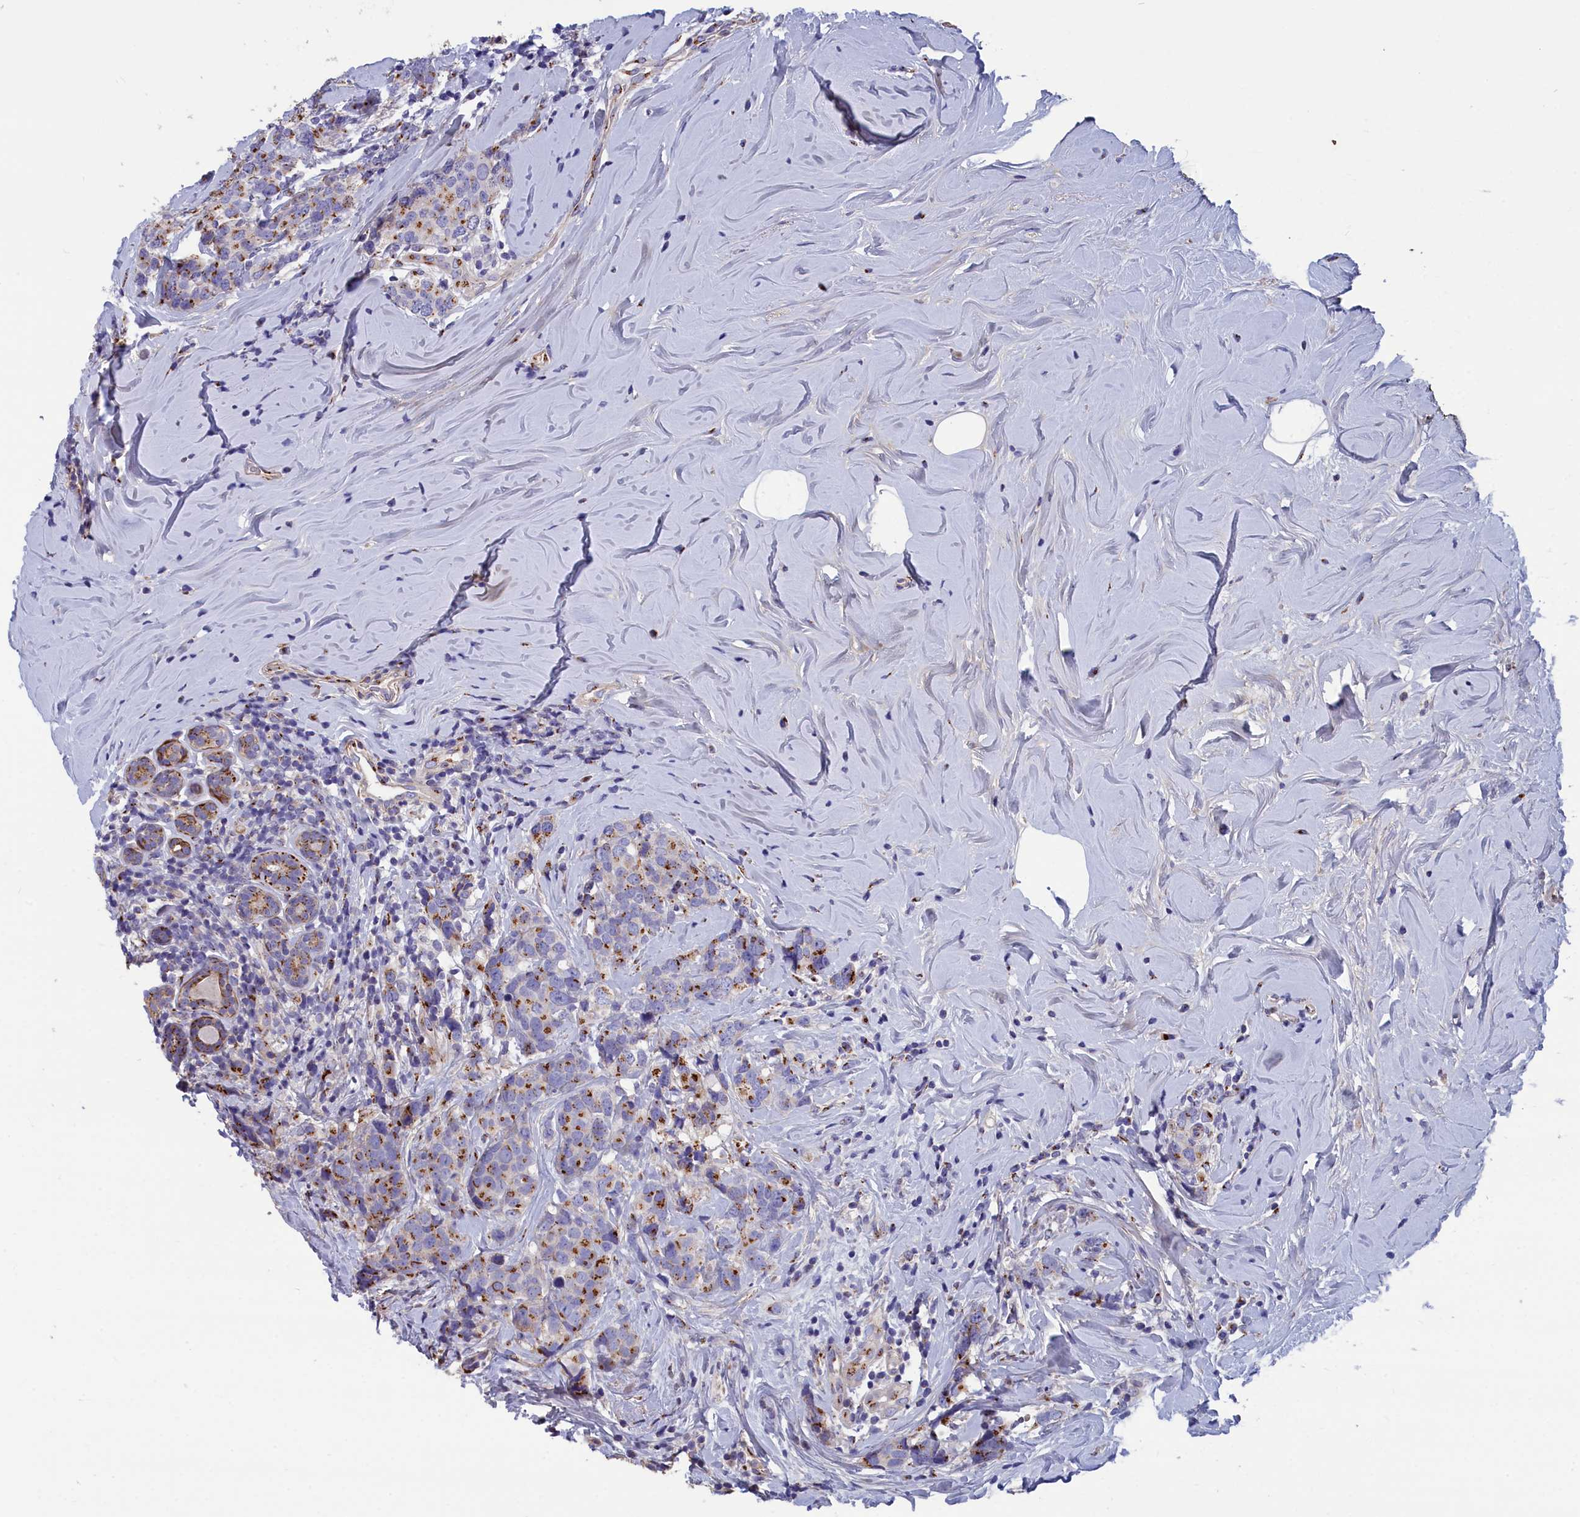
{"staining": {"intensity": "moderate", "quantity": "25%-75%", "location": "cytoplasmic/membranous"}, "tissue": "breast cancer", "cell_type": "Tumor cells", "image_type": "cancer", "snomed": [{"axis": "morphology", "description": "Lobular carcinoma"}, {"axis": "topography", "description": "Breast"}], "caption": "Tumor cells demonstrate medium levels of moderate cytoplasmic/membranous positivity in about 25%-75% of cells in breast lobular carcinoma. The protein of interest is stained brown, and the nuclei are stained in blue (DAB IHC with brightfield microscopy, high magnification).", "gene": "TUBGCP4", "patient": {"sex": "female", "age": 59}}